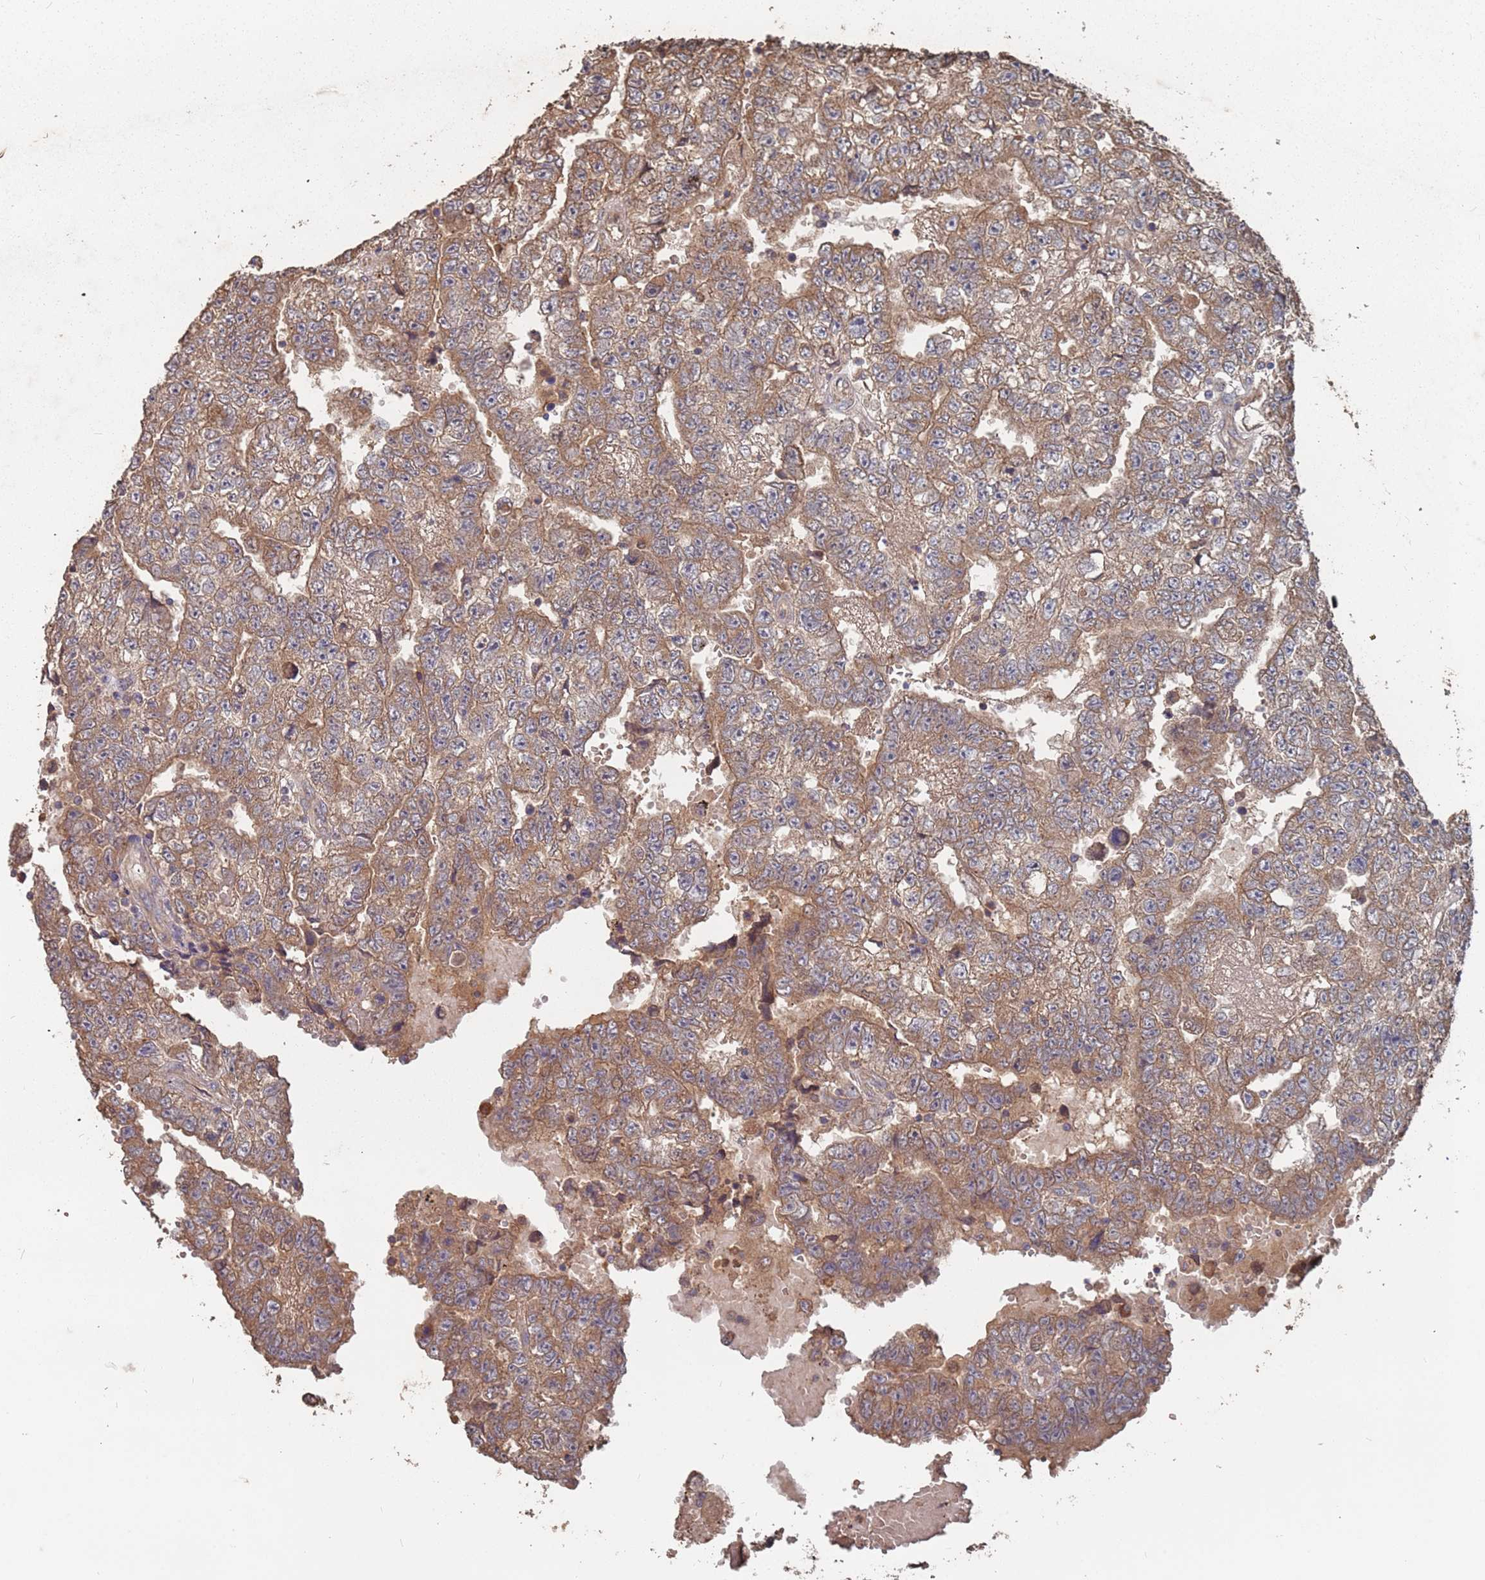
{"staining": {"intensity": "moderate", "quantity": ">75%", "location": "cytoplasmic/membranous"}, "tissue": "testis cancer", "cell_type": "Tumor cells", "image_type": "cancer", "snomed": [{"axis": "morphology", "description": "Carcinoma, Embryonal, NOS"}, {"axis": "topography", "description": "Testis"}], "caption": "A high-resolution image shows immunohistochemistry staining of testis embryonal carcinoma, which displays moderate cytoplasmic/membranous staining in about >75% of tumor cells. (DAB (3,3'-diaminobenzidine) = brown stain, brightfield microscopy at high magnification).", "gene": "ATG5", "patient": {"sex": "male", "age": 25}}